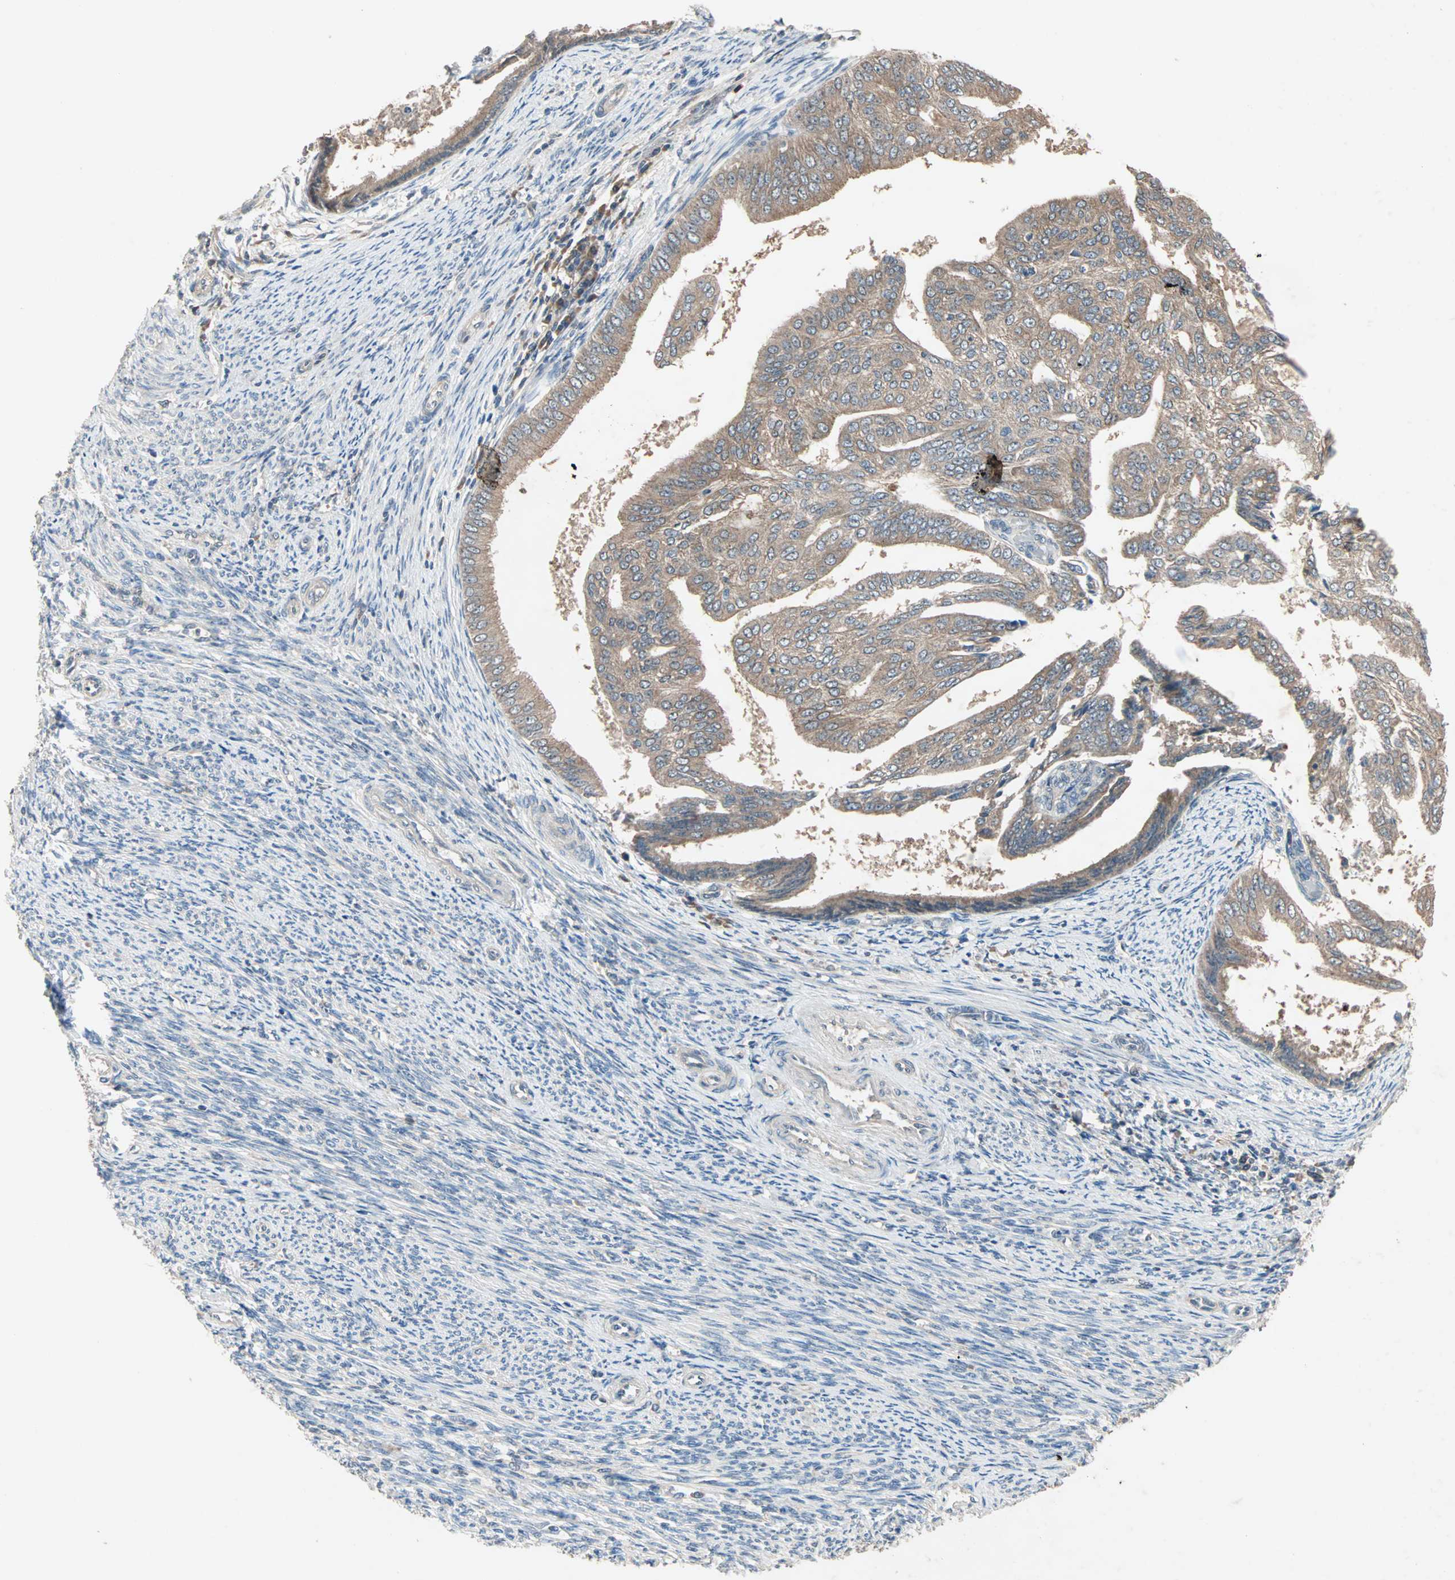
{"staining": {"intensity": "moderate", "quantity": ">75%", "location": "cytoplasmic/membranous"}, "tissue": "endometrial cancer", "cell_type": "Tumor cells", "image_type": "cancer", "snomed": [{"axis": "morphology", "description": "Adenocarcinoma, NOS"}, {"axis": "topography", "description": "Endometrium"}], "caption": "The image demonstrates immunohistochemical staining of endometrial cancer. There is moderate cytoplasmic/membranous staining is present in about >75% of tumor cells.", "gene": "TTF2", "patient": {"sex": "female", "age": 58}}